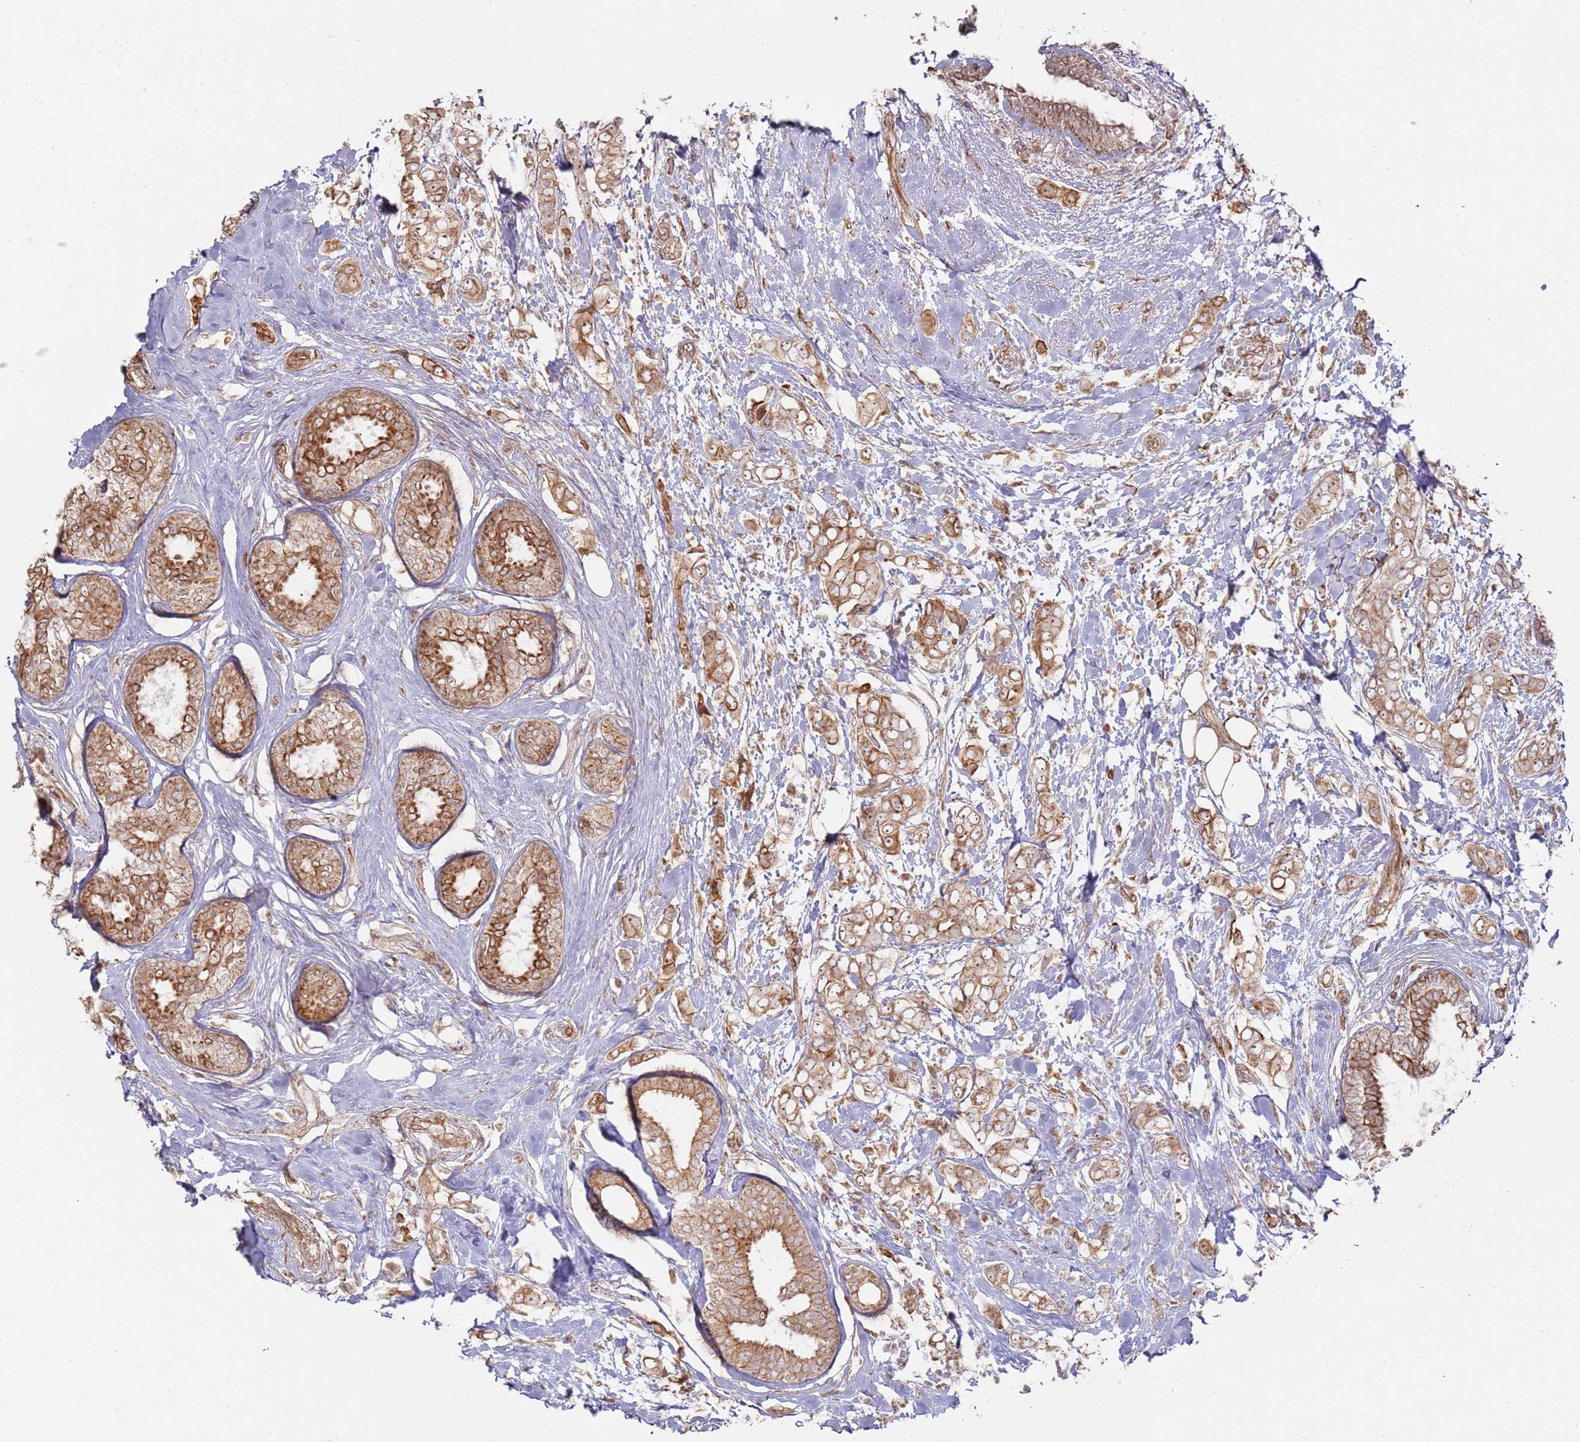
{"staining": {"intensity": "moderate", "quantity": ">75%", "location": "cytoplasmic/membranous"}, "tissue": "breast cancer", "cell_type": "Tumor cells", "image_type": "cancer", "snomed": [{"axis": "morphology", "description": "Lobular carcinoma"}, {"axis": "topography", "description": "Breast"}], "caption": "Breast cancer (lobular carcinoma) stained for a protein (brown) reveals moderate cytoplasmic/membranous positive staining in approximately >75% of tumor cells.", "gene": "PHF21A", "patient": {"sex": "female", "age": 51}}